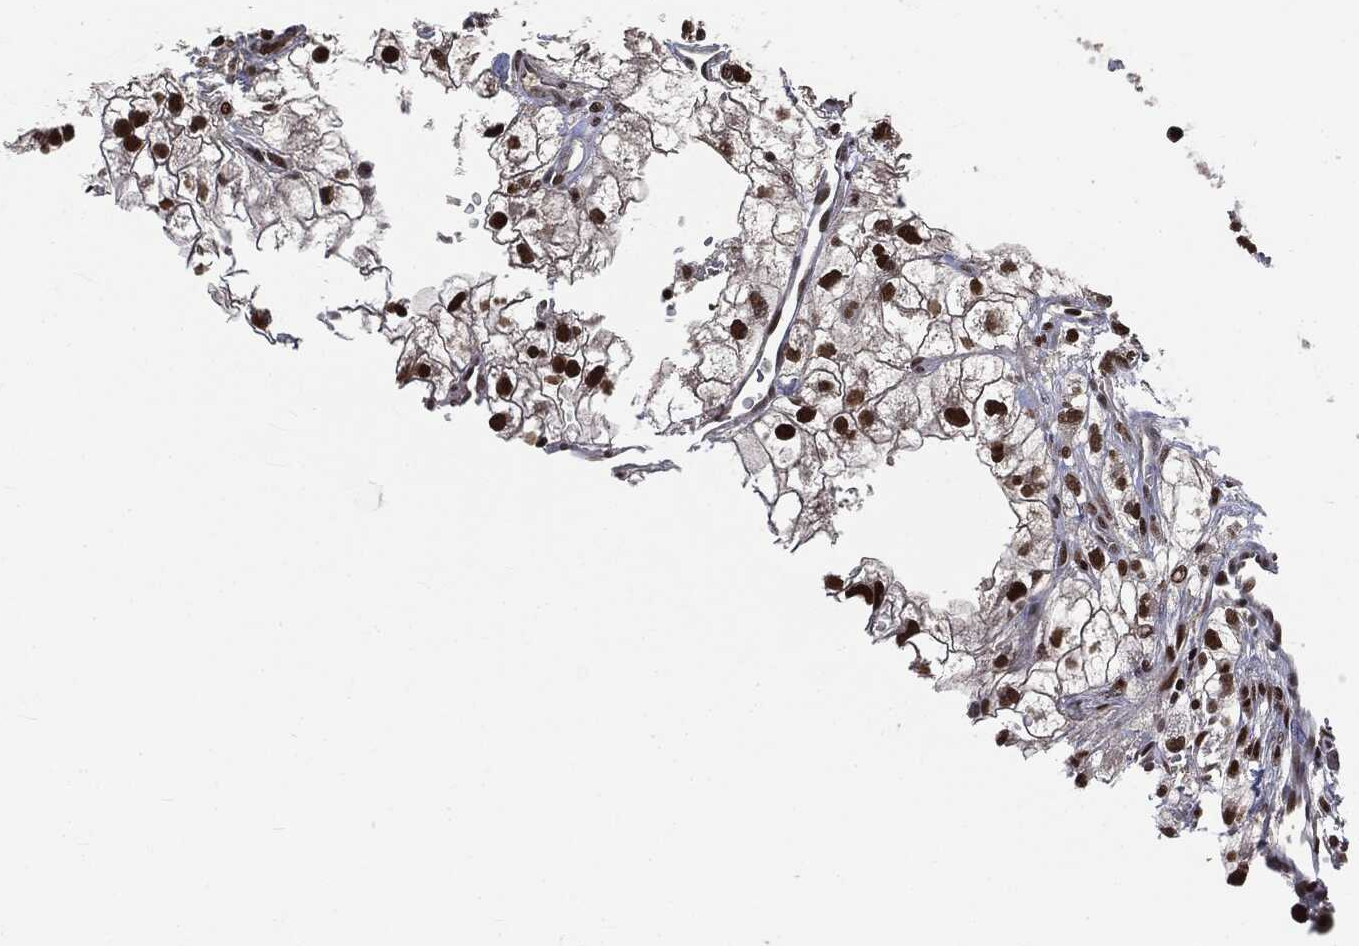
{"staining": {"intensity": "strong", "quantity": ">75%", "location": "nuclear"}, "tissue": "renal cancer", "cell_type": "Tumor cells", "image_type": "cancer", "snomed": [{"axis": "morphology", "description": "Adenocarcinoma, NOS"}, {"axis": "topography", "description": "Kidney"}], "caption": "Immunohistochemistry histopathology image of neoplastic tissue: human adenocarcinoma (renal) stained using immunohistochemistry exhibits high levels of strong protein expression localized specifically in the nuclear of tumor cells, appearing as a nuclear brown color.", "gene": "DPH2", "patient": {"sex": "male", "age": 59}}